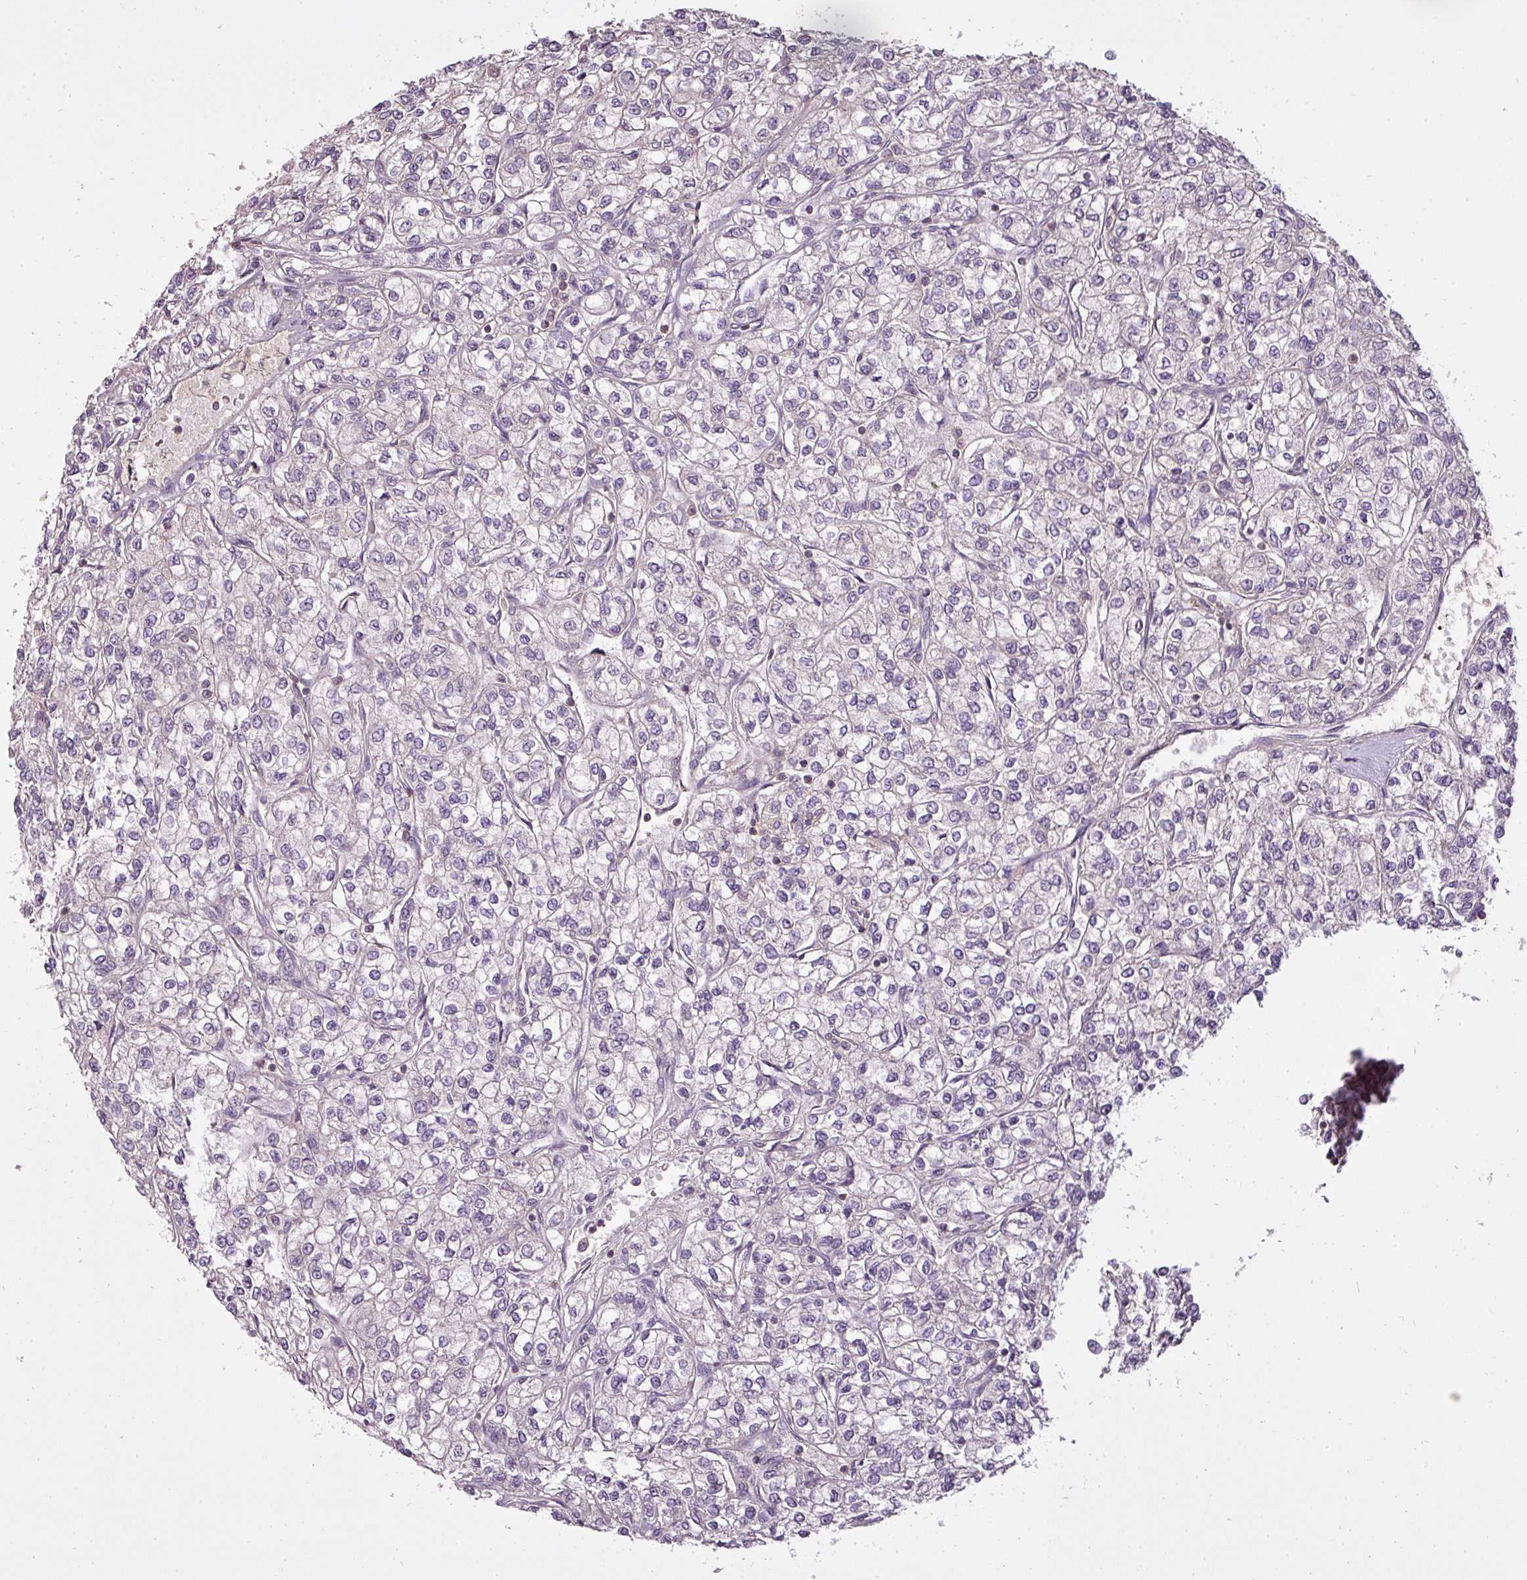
{"staining": {"intensity": "negative", "quantity": "none", "location": "none"}, "tissue": "renal cancer", "cell_type": "Tumor cells", "image_type": "cancer", "snomed": [{"axis": "morphology", "description": "Adenocarcinoma, NOS"}, {"axis": "topography", "description": "Kidney"}], "caption": "Renal cancer (adenocarcinoma) stained for a protein using IHC shows no staining tumor cells.", "gene": "STK4", "patient": {"sex": "male", "age": 80}}